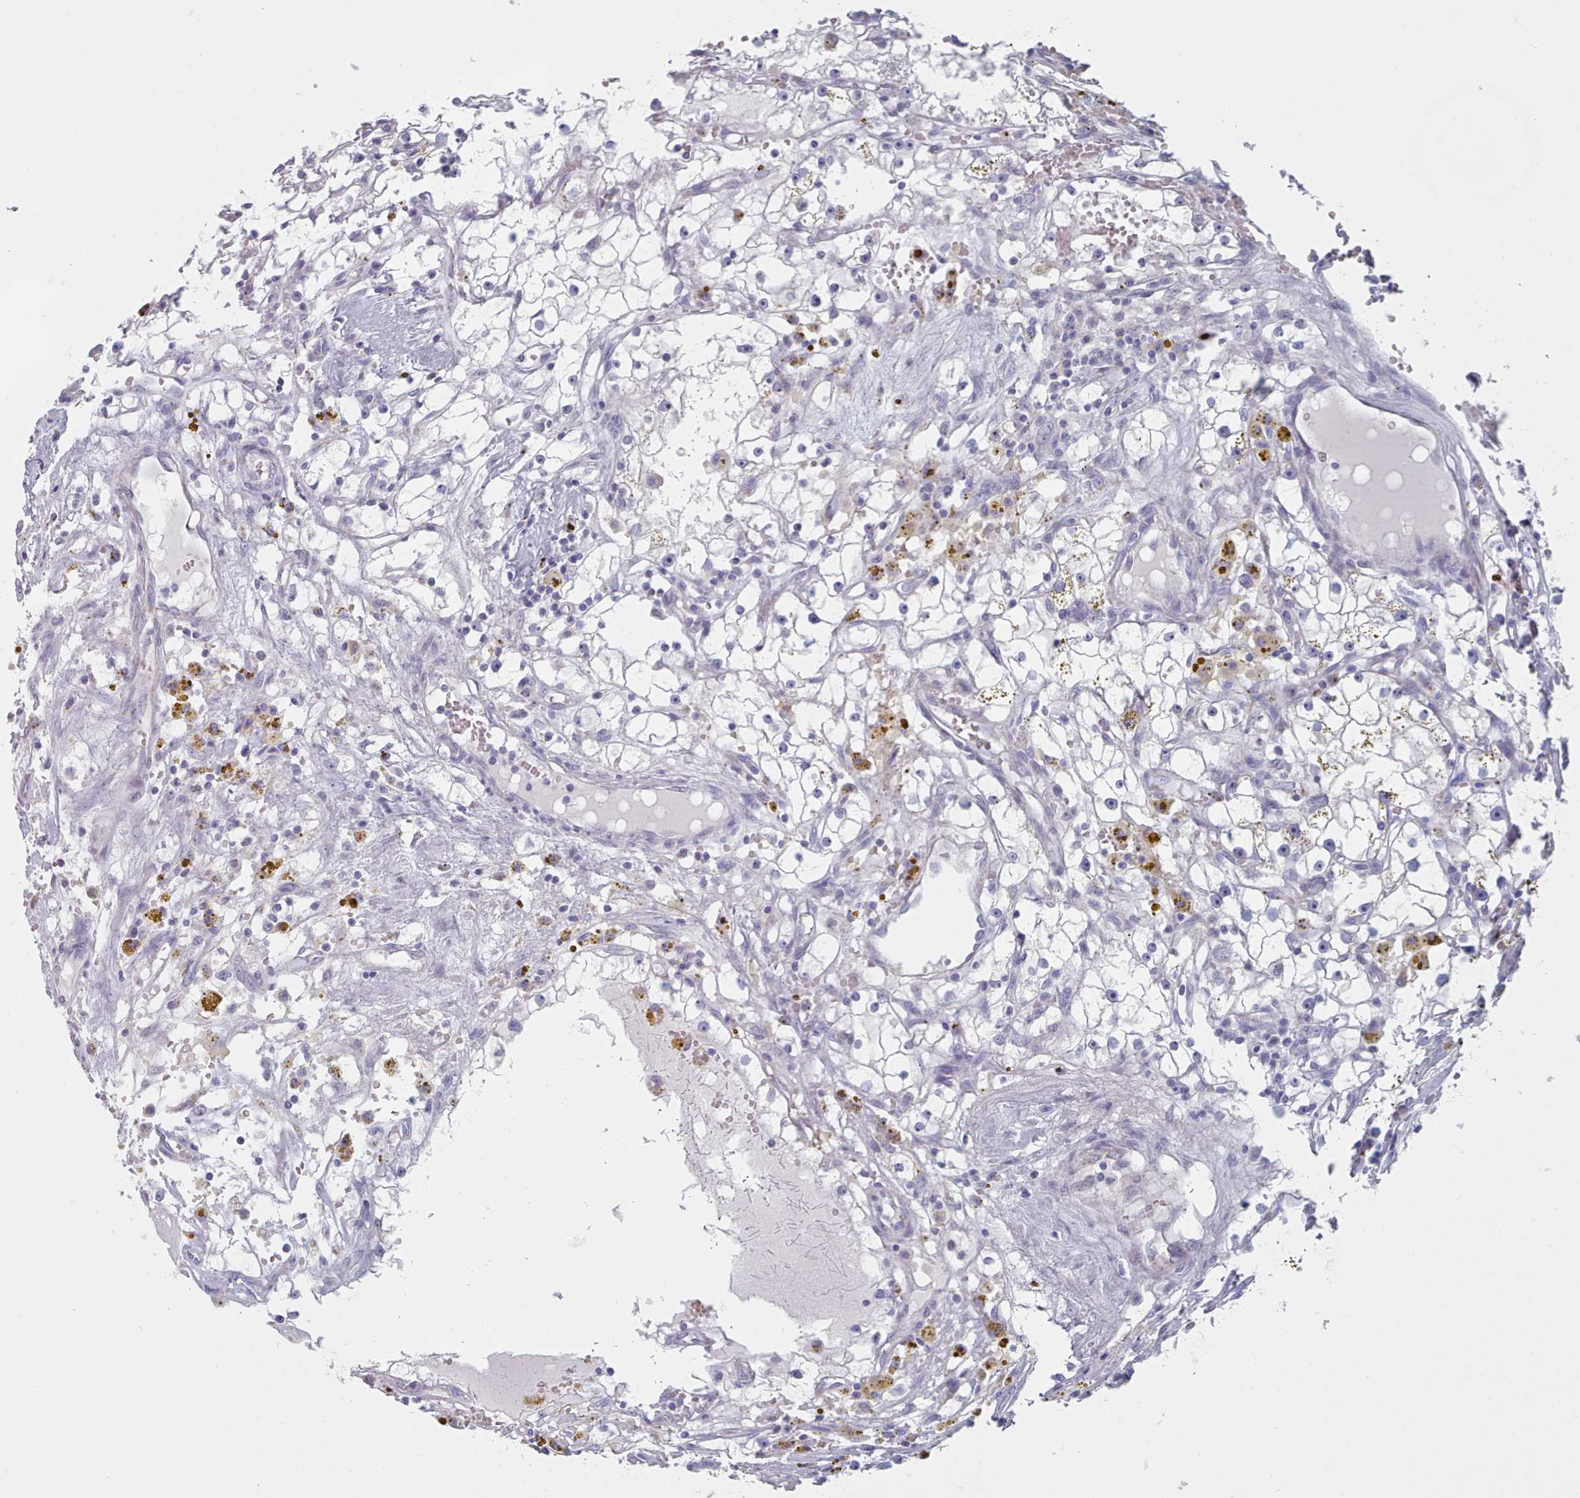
{"staining": {"intensity": "negative", "quantity": "none", "location": "none"}, "tissue": "renal cancer", "cell_type": "Tumor cells", "image_type": "cancer", "snomed": [{"axis": "morphology", "description": "Adenocarcinoma, NOS"}, {"axis": "topography", "description": "Kidney"}], "caption": "This is an immunohistochemistry (IHC) histopathology image of adenocarcinoma (renal). There is no positivity in tumor cells.", "gene": "HAO1", "patient": {"sex": "male", "age": 56}}